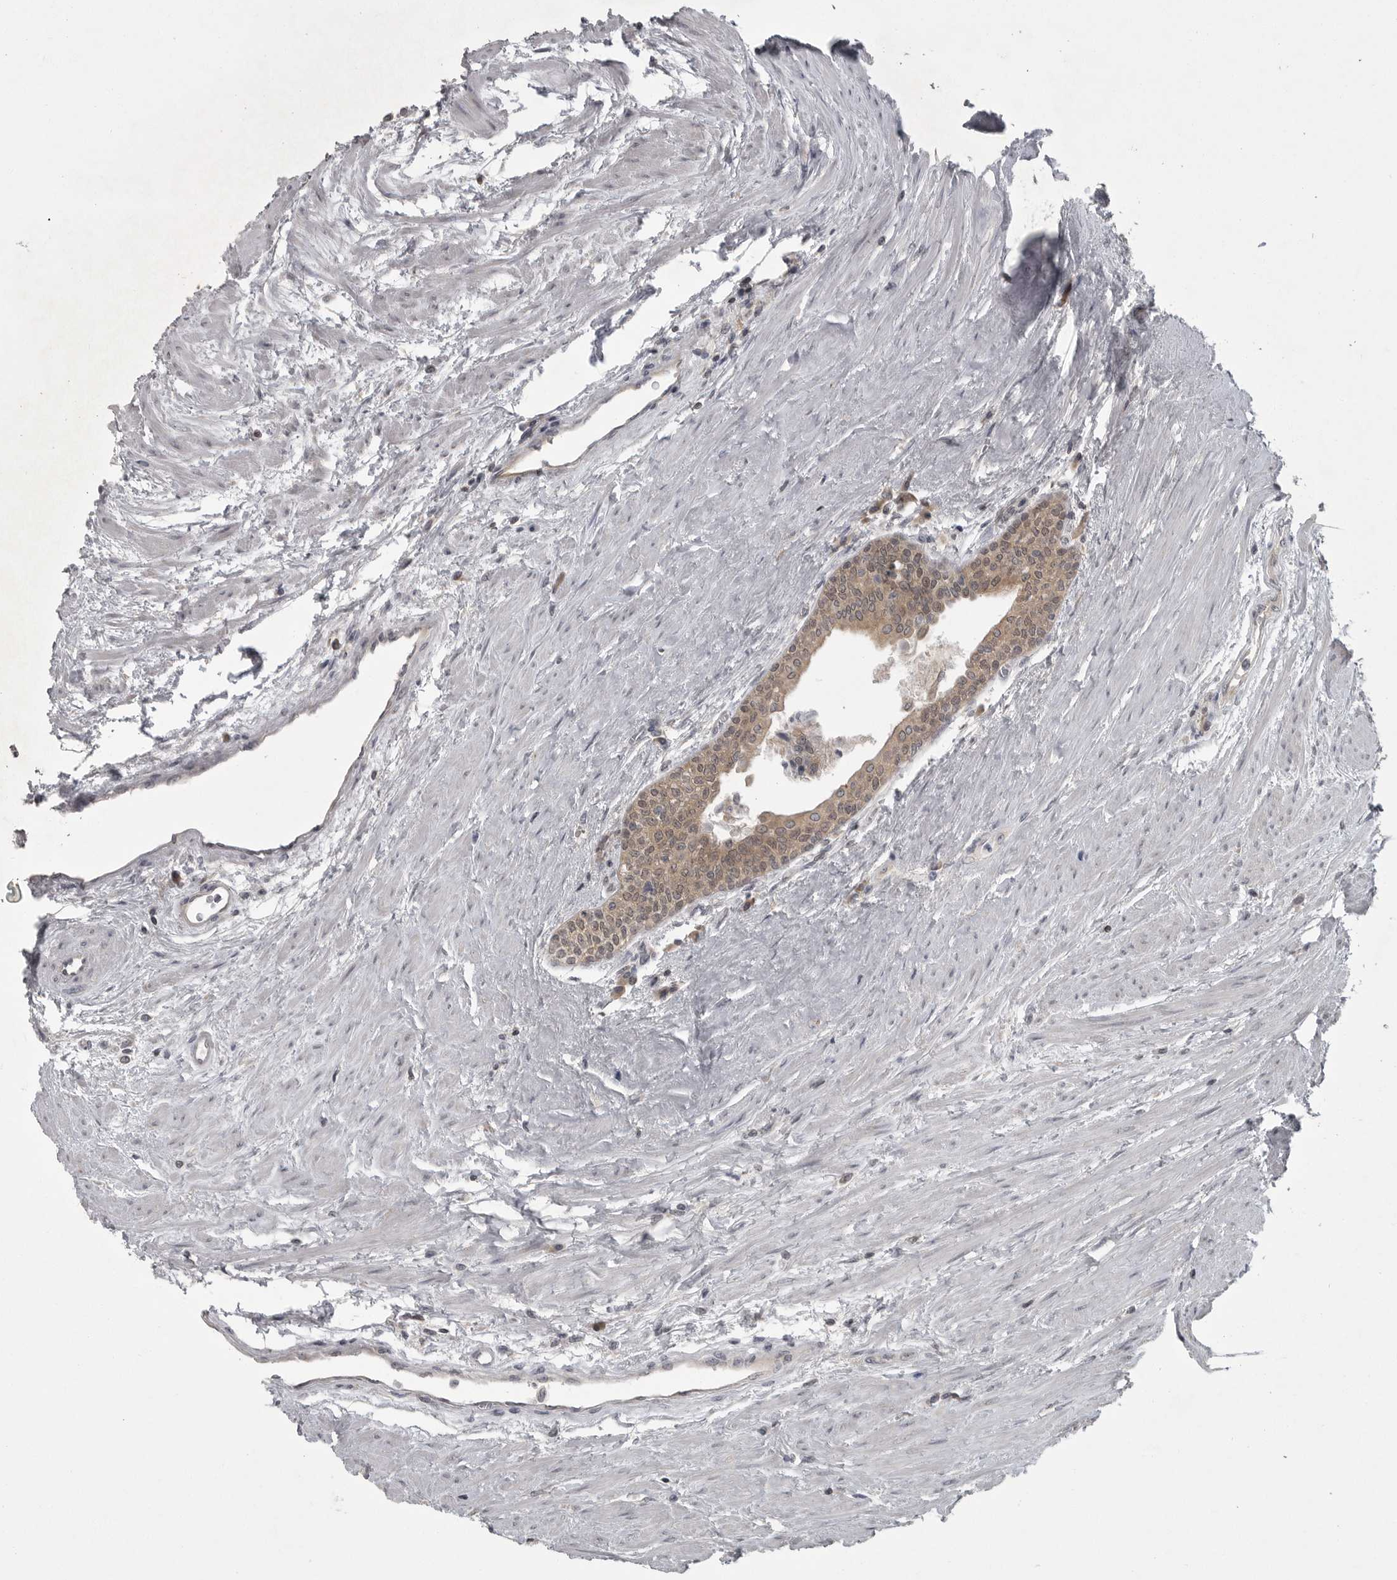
{"staining": {"intensity": "moderate", "quantity": ">75%", "location": "cytoplasmic/membranous"}, "tissue": "prostate cancer", "cell_type": "Tumor cells", "image_type": "cancer", "snomed": [{"axis": "morphology", "description": "Adenocarcinoma, High grade"}, {"axis": "topography", "description": "Prostate"}], "caption": "IHC of prostate adenocarcinoma (high-grade) shows medium levels of moderate cytoplasmic/membranous expression in approximately >75% of tumor cells.", "gene": "PHF13", "patient": {"sex": "male", "age": 61}}